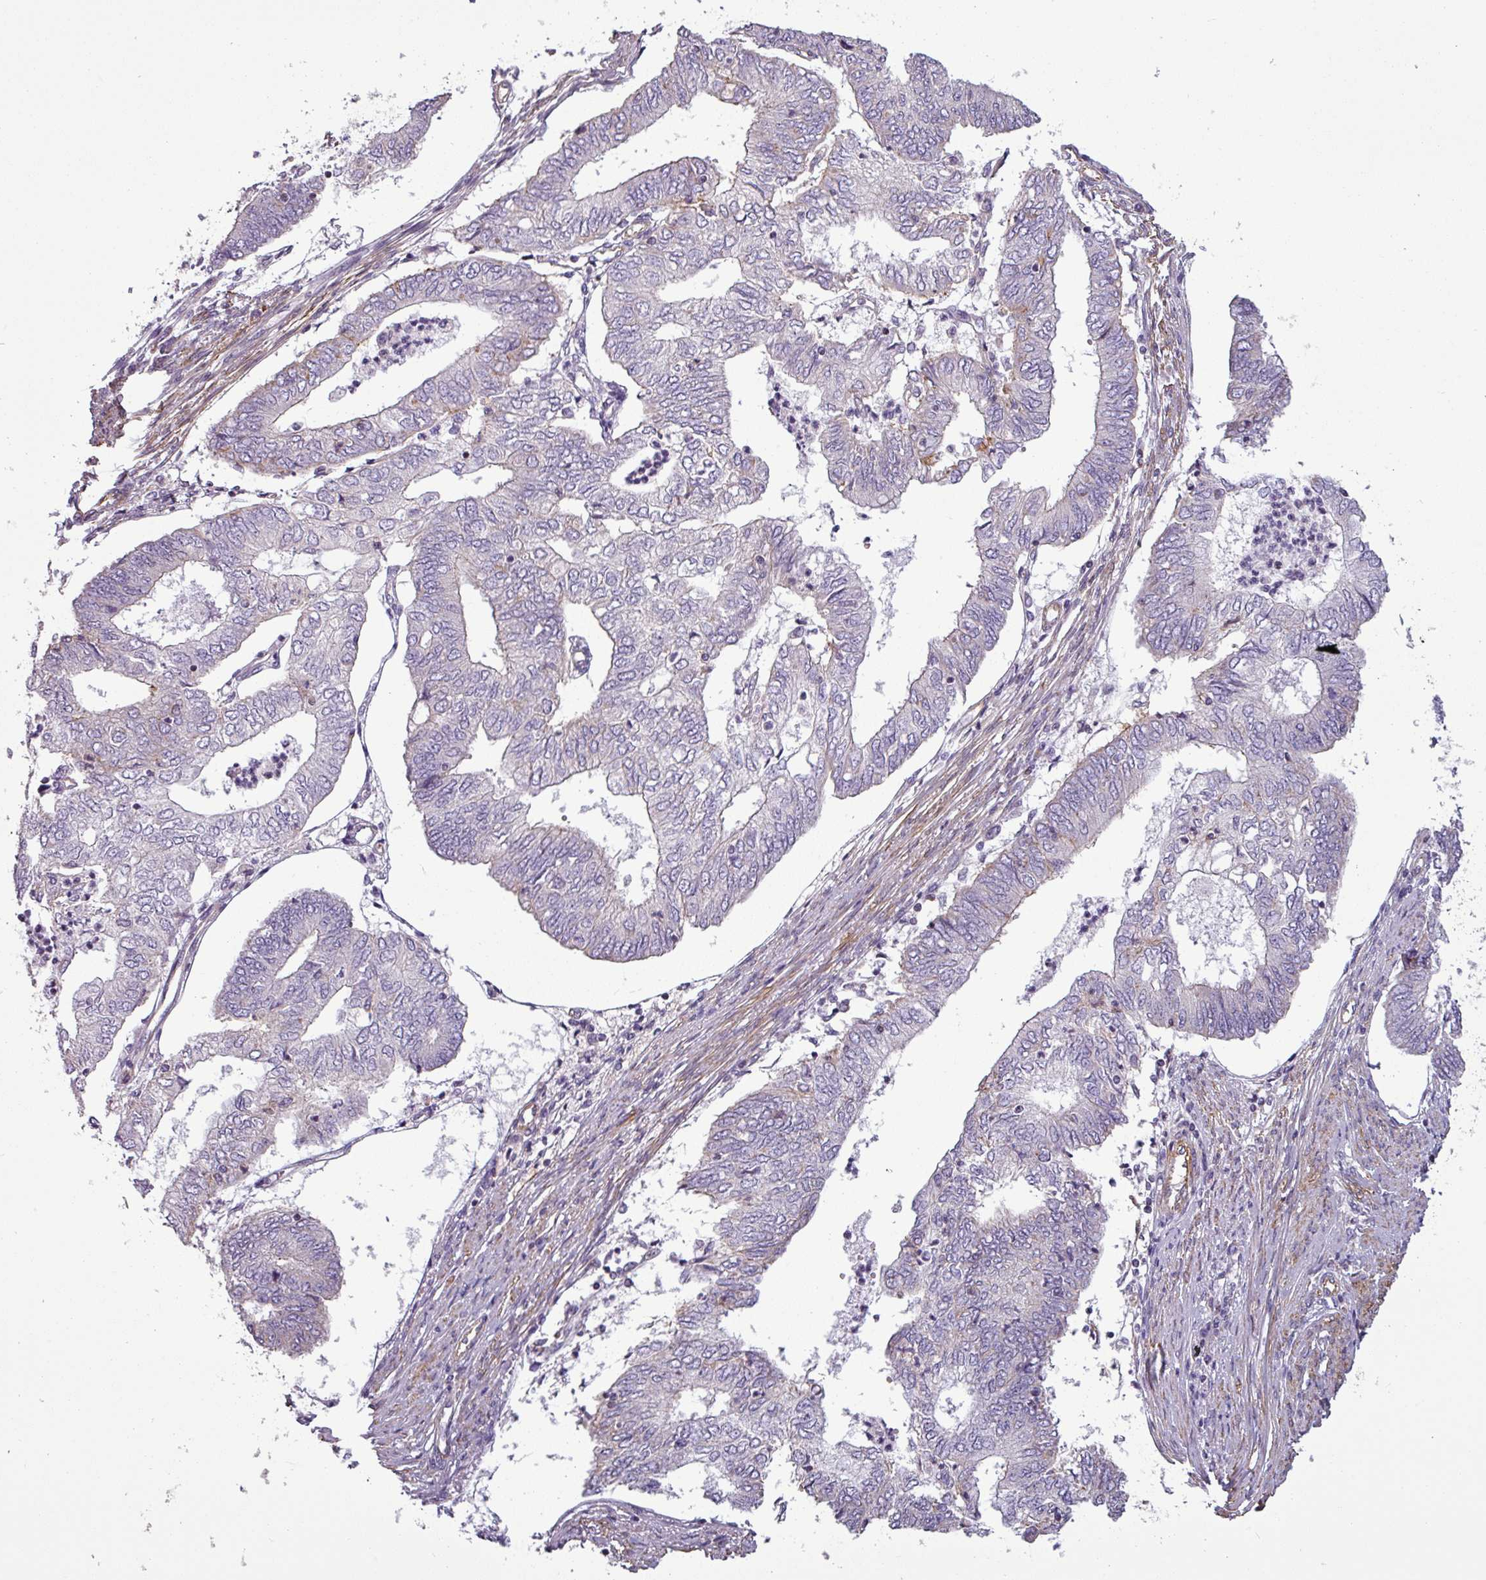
{"staining": {"intensity": "negative", "quantity": "none", "location": "none"}, "tissue": "endometrial cancer", "cell_type": "Tumor cells", "image_type": "cancer", "snomed": [{"axis": "morphology", "description": "Adenocarcinoma, NOS"}, {"axis": "topography", "description": "Endometrium"}], "caption": "IHC histopathology image of endometrial cancer stained for a protein (brown), which exhibits no expression in tumor cells. (Immunohistochemistry, brightfield microscopy, high magnification).", "gene": "BTN2A2", "patient": {"sex": "female", "age": 68}}